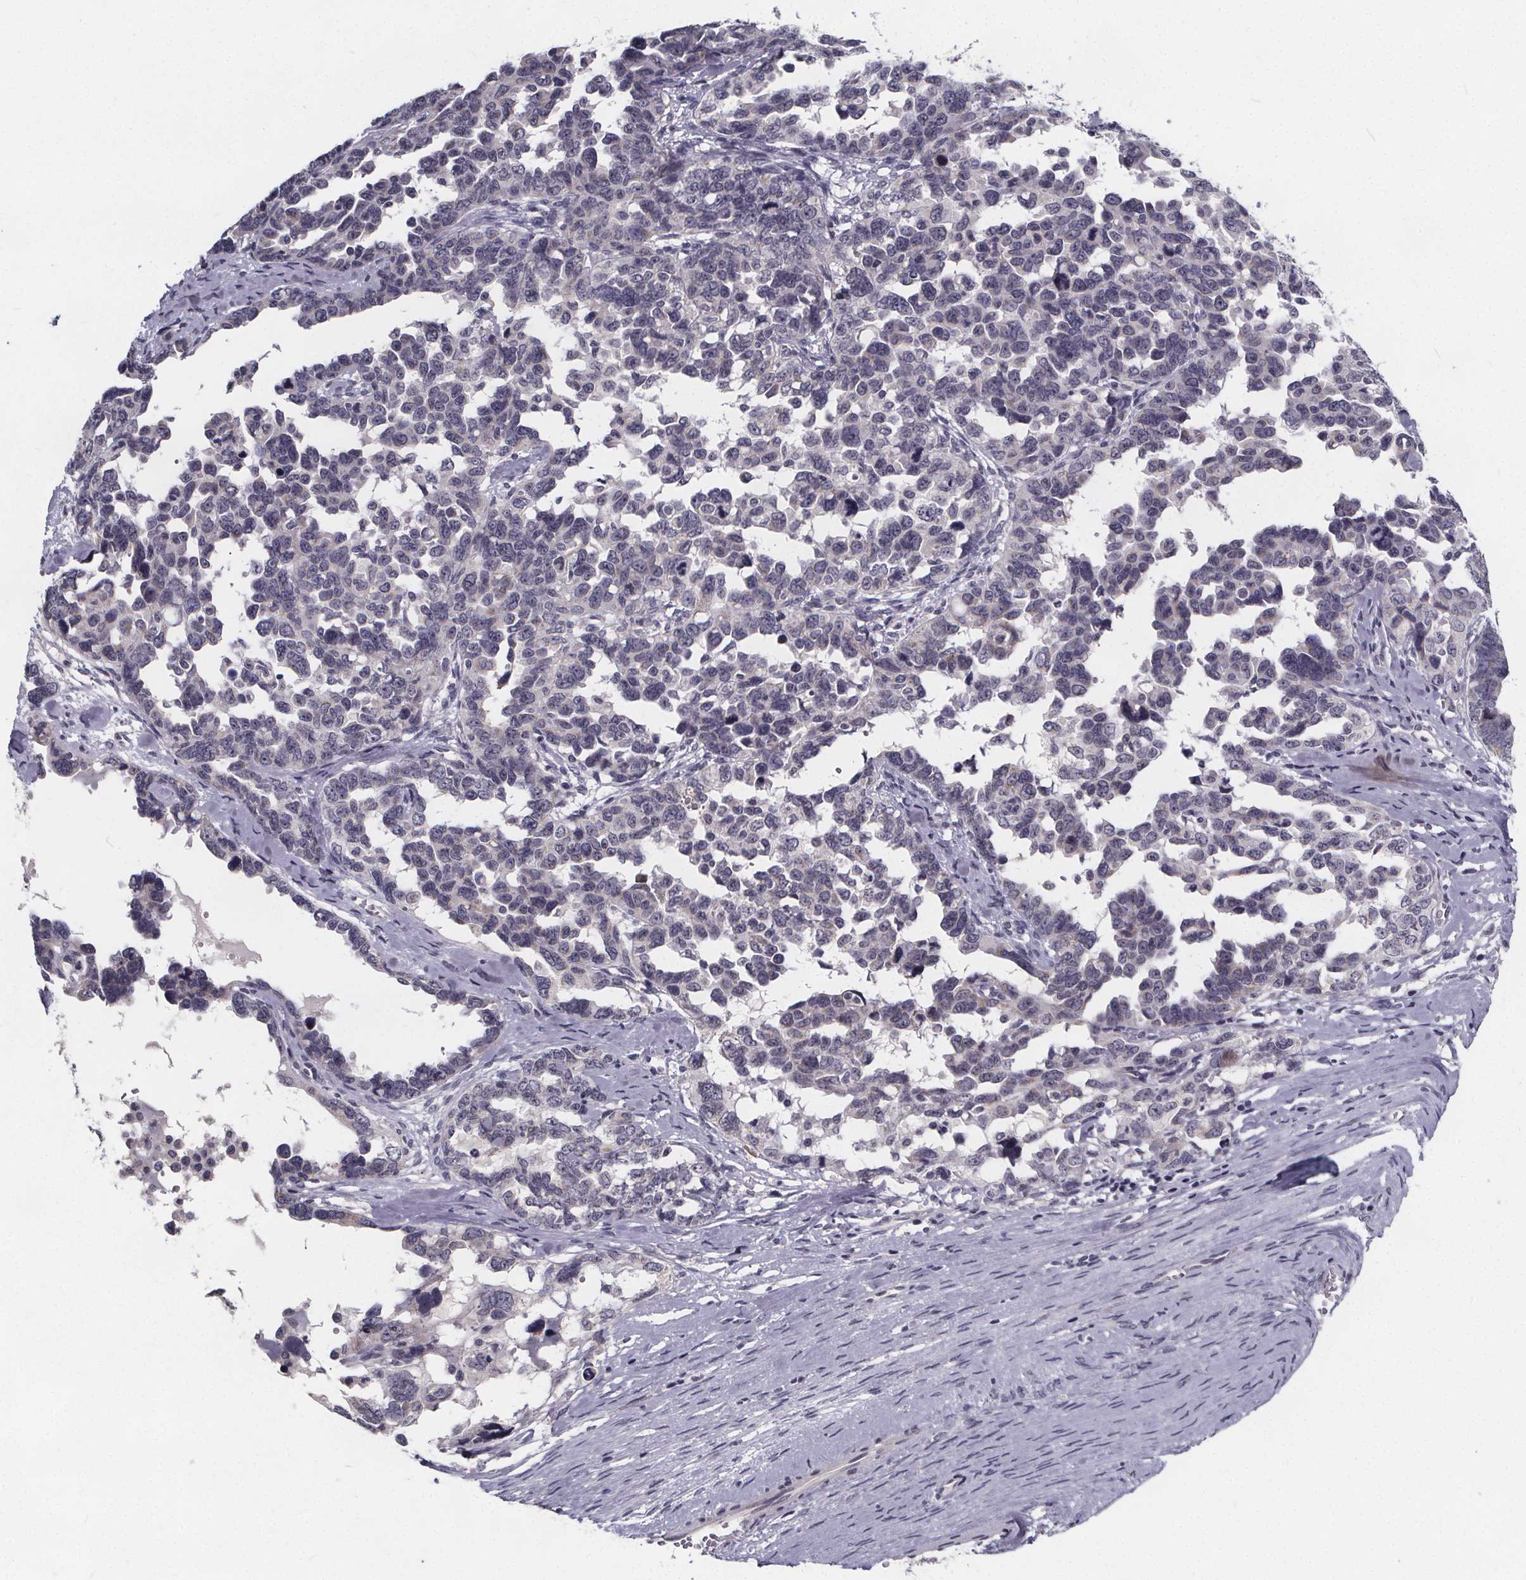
{"staining": {"intensity": "negative", "quantity": "none", "location": "none"}, "tissue": "ovarian cancer", "cell_type": "Tumor cells", "image_type": "cancer", "snomed": [{"axis": "morphology", "description": "Cystadenocarcinoma, serous, NOS"}, {"axis": "topography", "description": "Ovary"}], "caption": "DAB (3,3'-diaminobenzidine) immunohistochemical staining of ovarian serous cystadenocarcinoma exhibits no significant expression in tumor cells.", "gene": "FAM181B", "patient": {"sex": "female", "age": 69}}